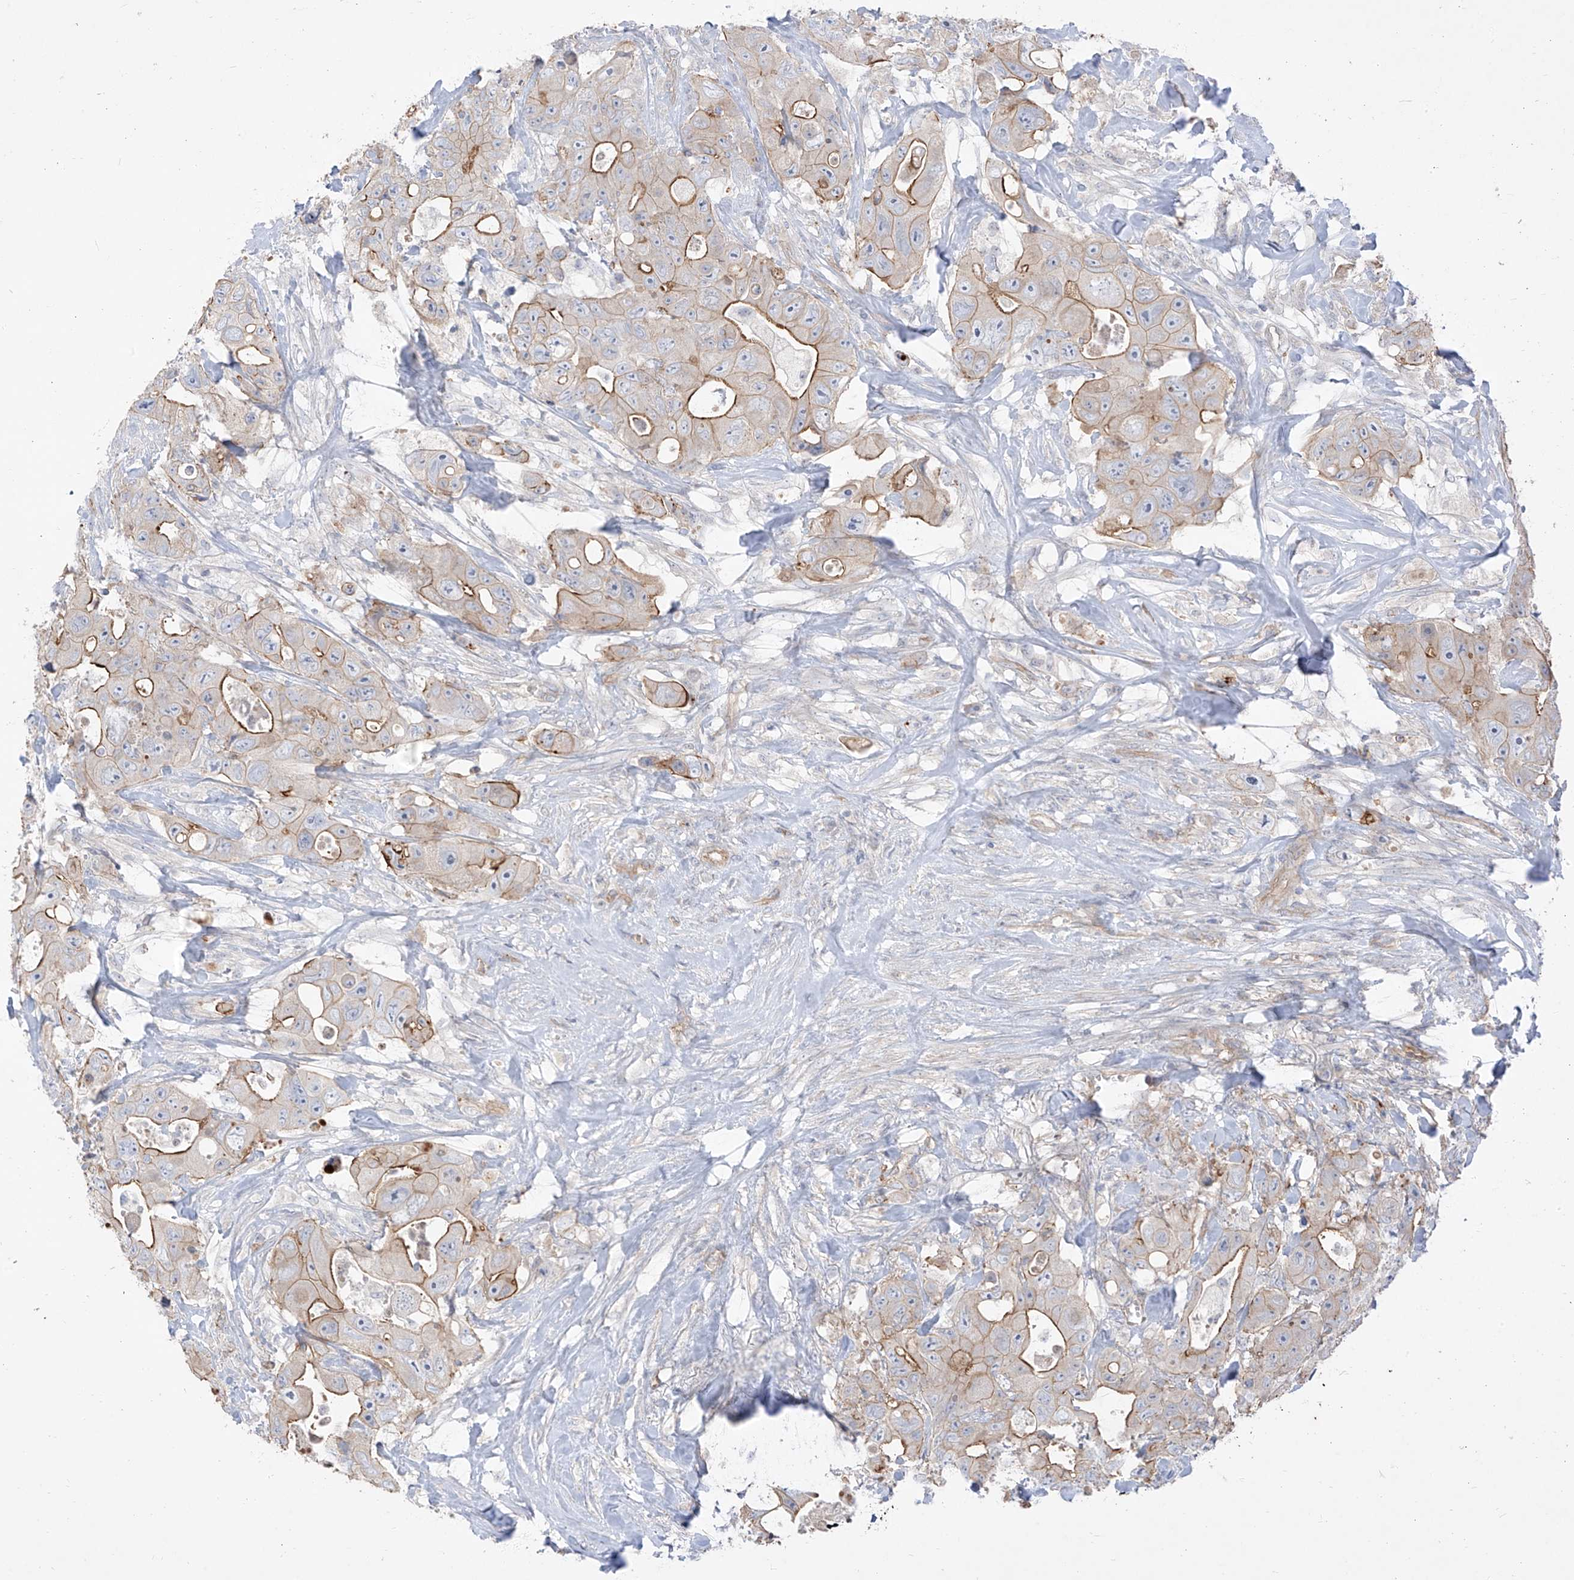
{"staining": {"intensity": "moderate", "quantity": "25%-75%", "location": "cytoplasmic/membranous"}, "tissue": "colorectal cancer", "cell_type": "Tumor cells", "image_type": "cancer", "snomed": [{"axis": "morphology", "description": "Adenocarcinoma, NOS"}, {"axis": "topography", "description": "Colon"}], "caption": "Tumor cells display medium levels of moderate cytoplasmic/membranous staining in approximately 25%-75% of cells in colorectal adenocarcinoma.", "gene": "EPHX4", "patient": {"sex": "female", "age": 46}}